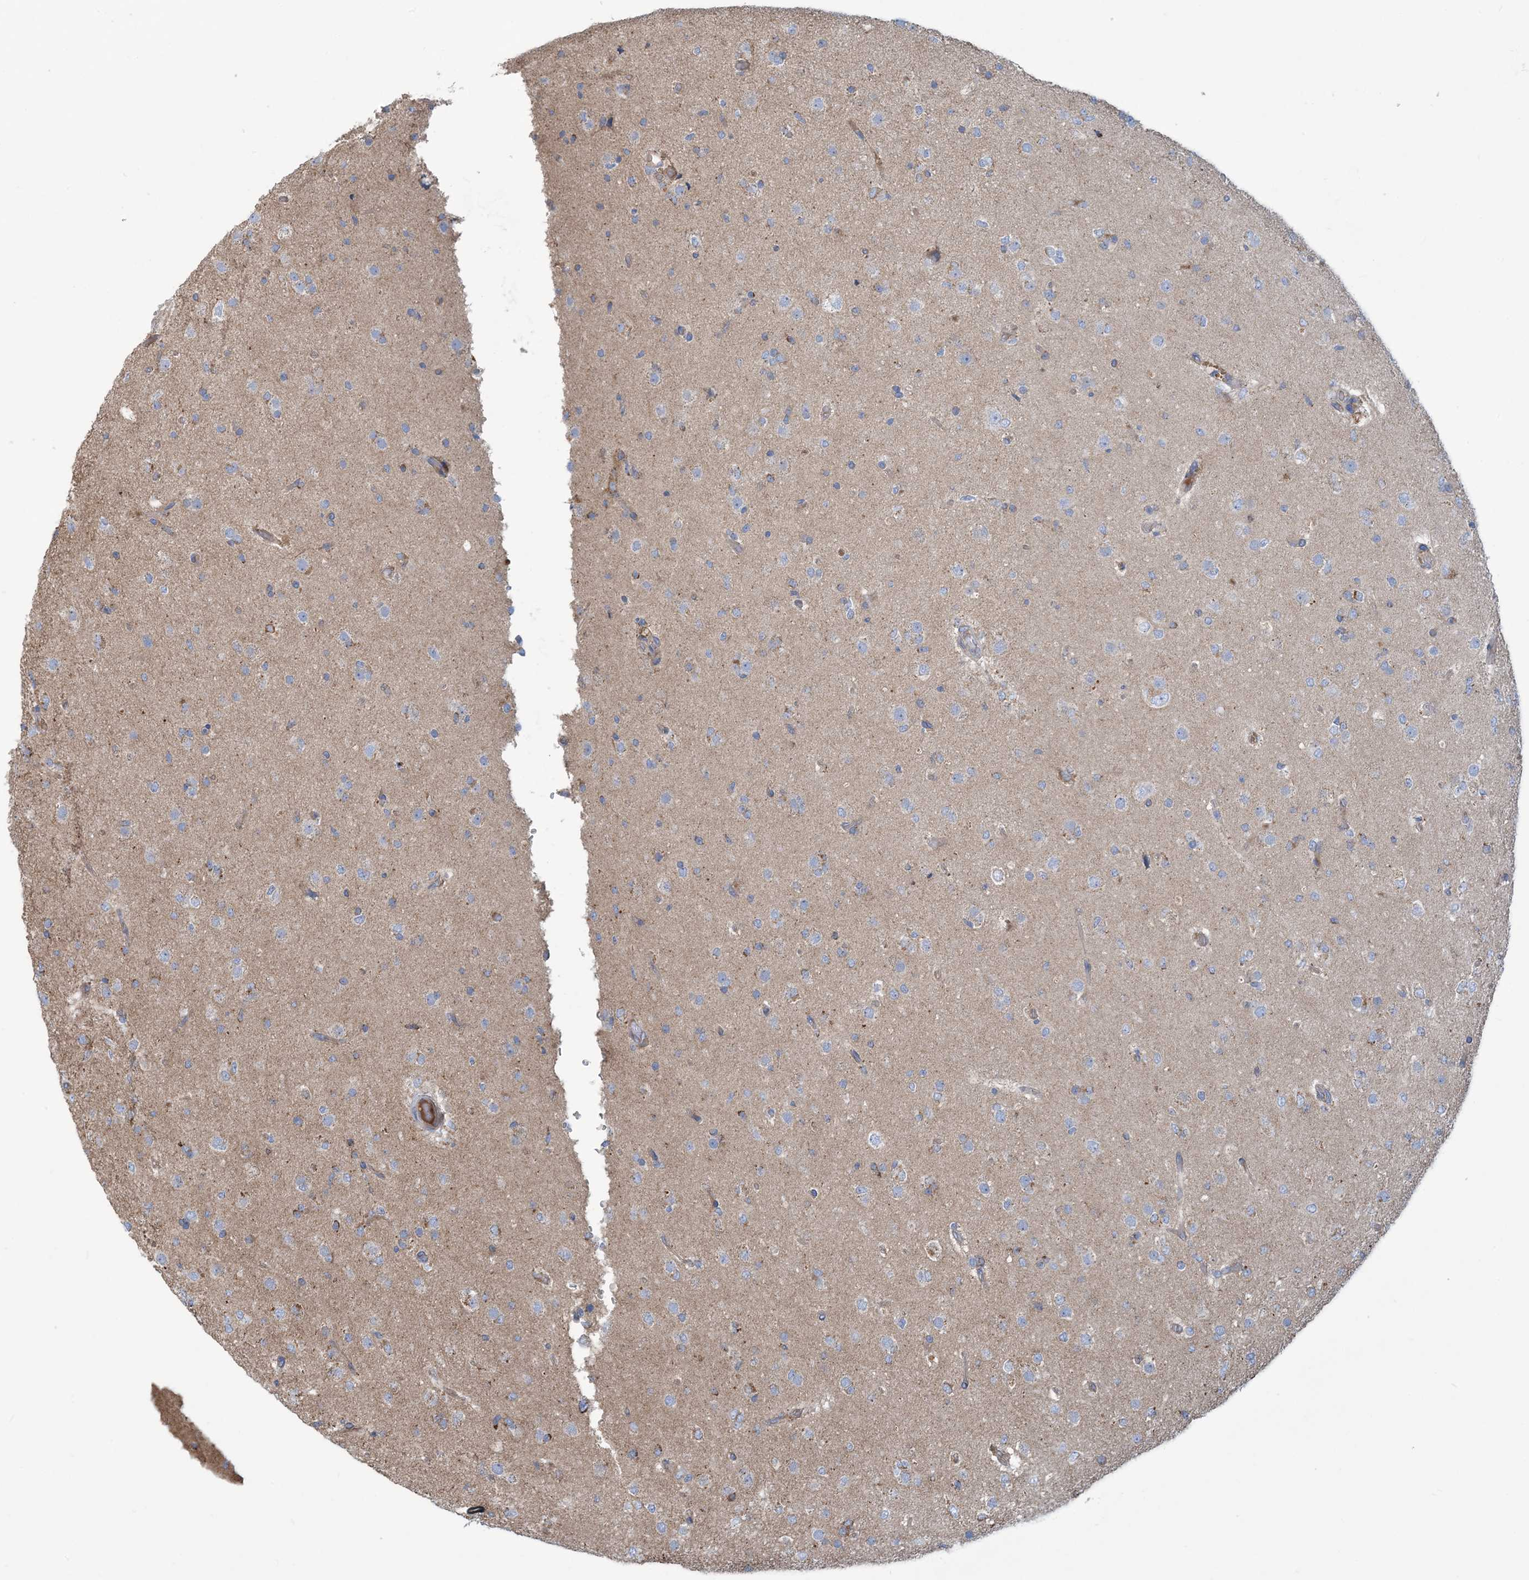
{"staining": {"intensity": "negative", "quantity": "none", "location": "none"}, "tissue": "glioma", "cell_type": "Tumor cells", "image_type": "cancer", "snomed": [{"axis": "morphology", "description": "Glioma, malignant, Low grade"}, {"axis": "topography", "description": "Brain"}], "caption": "Low-grade glioma (malignant) was stained to show a protein in brown. There is no significant positivity in tumor cells.", "gene": "PHOSPHO2", "patient": {"sex": "male", "age": 65}}